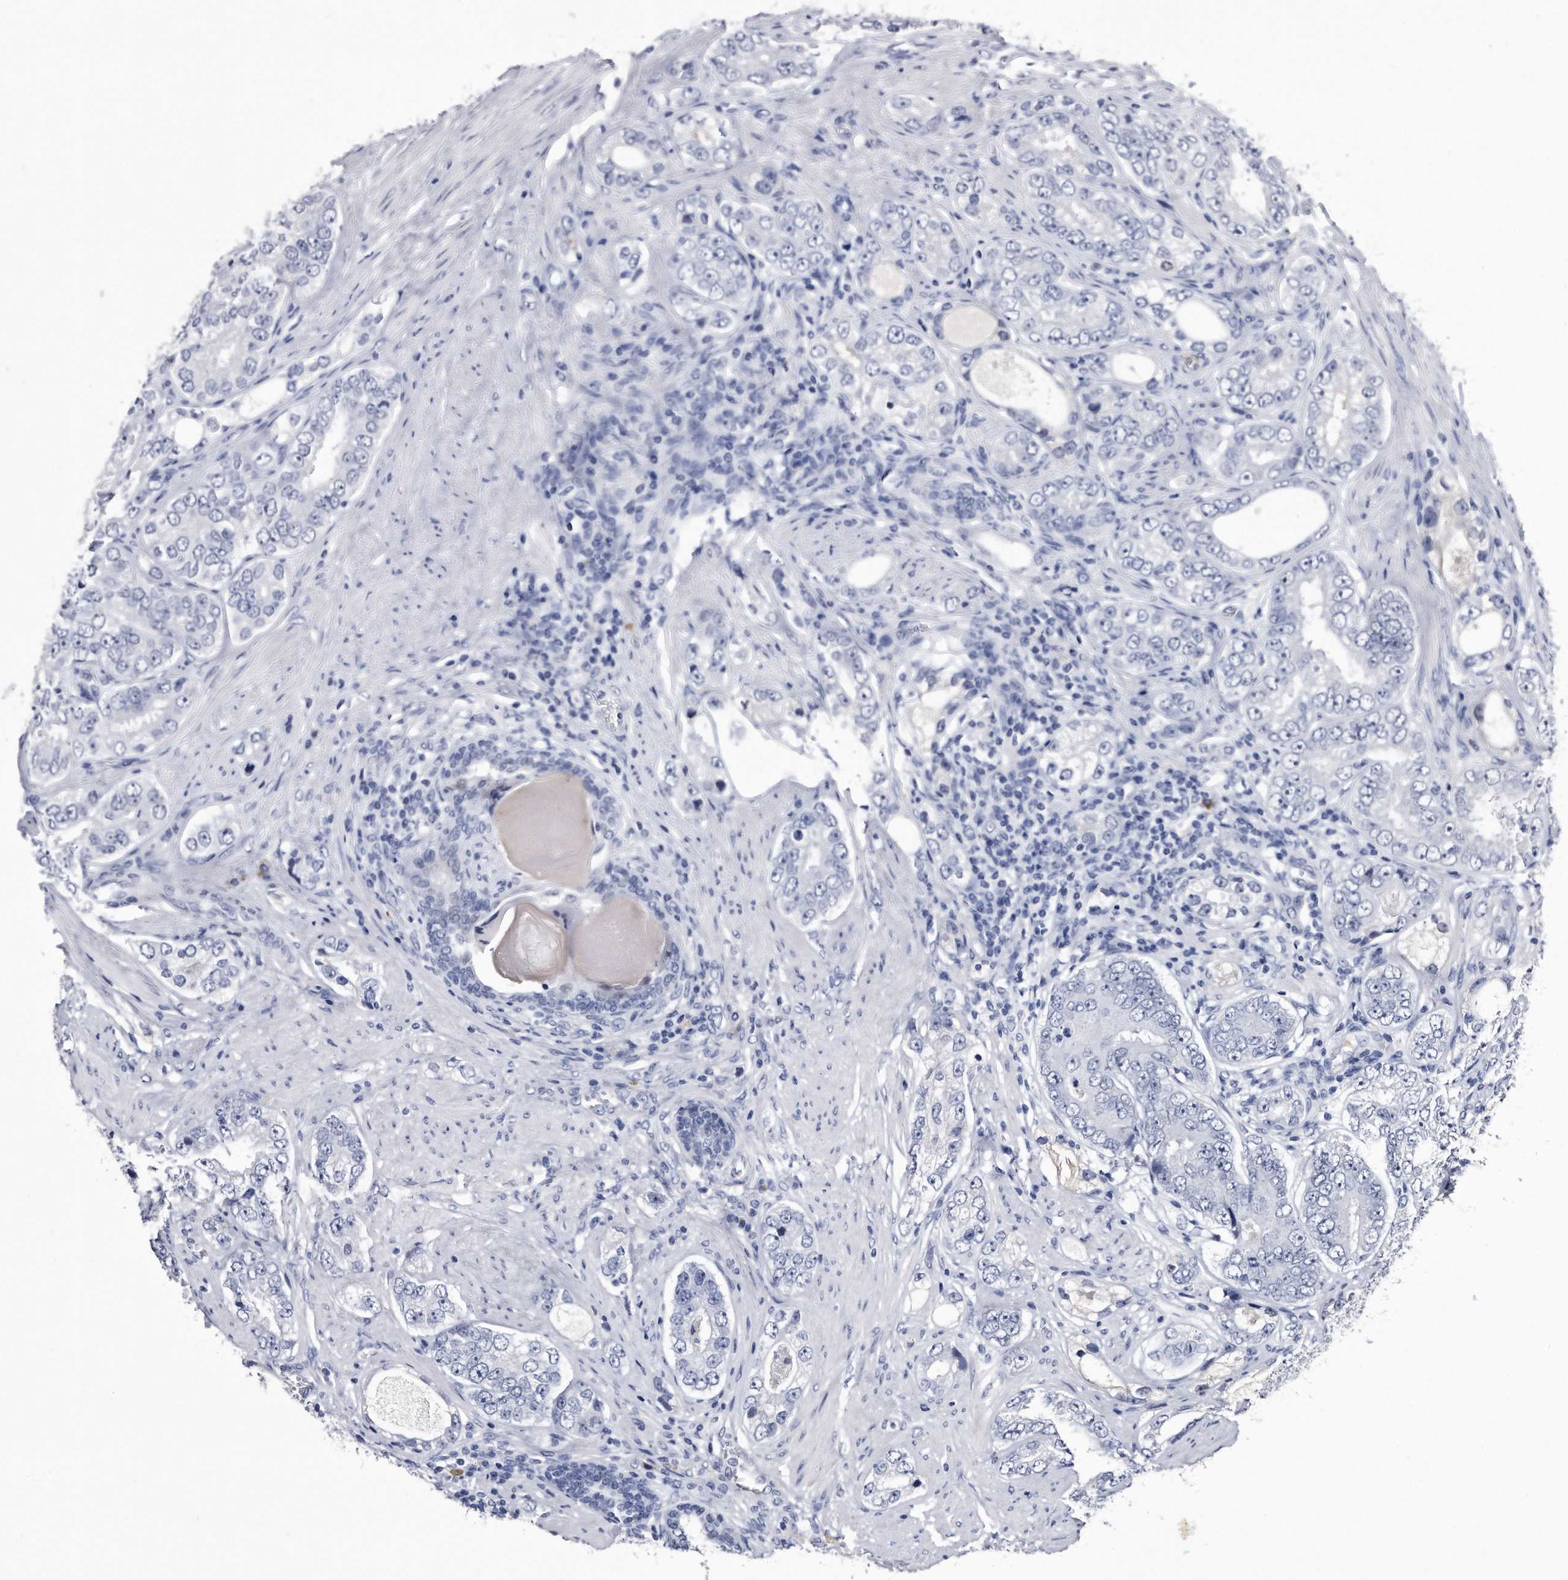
{"staining": {"intensity": "negative", "quantity": "none", "location": "none"}, "tissue": "prostate cancer", "cell_type": "Tumor cells", "image_type": "cancer", "snomed": [{"axis": "morphology", "description": "Adenocarcinoma, High grade"}, {"axis": "topography", "description": "Prostate"}], "caption": "Histopathology image shows no protein staining in tumor cells of prostate high-grade adenocarcinoma tissue. (Immunohistochemistry, brightfield microscopy, high magnification).", "gene": "KCTD8", "patient": {"sex": "male", "age": 56}}